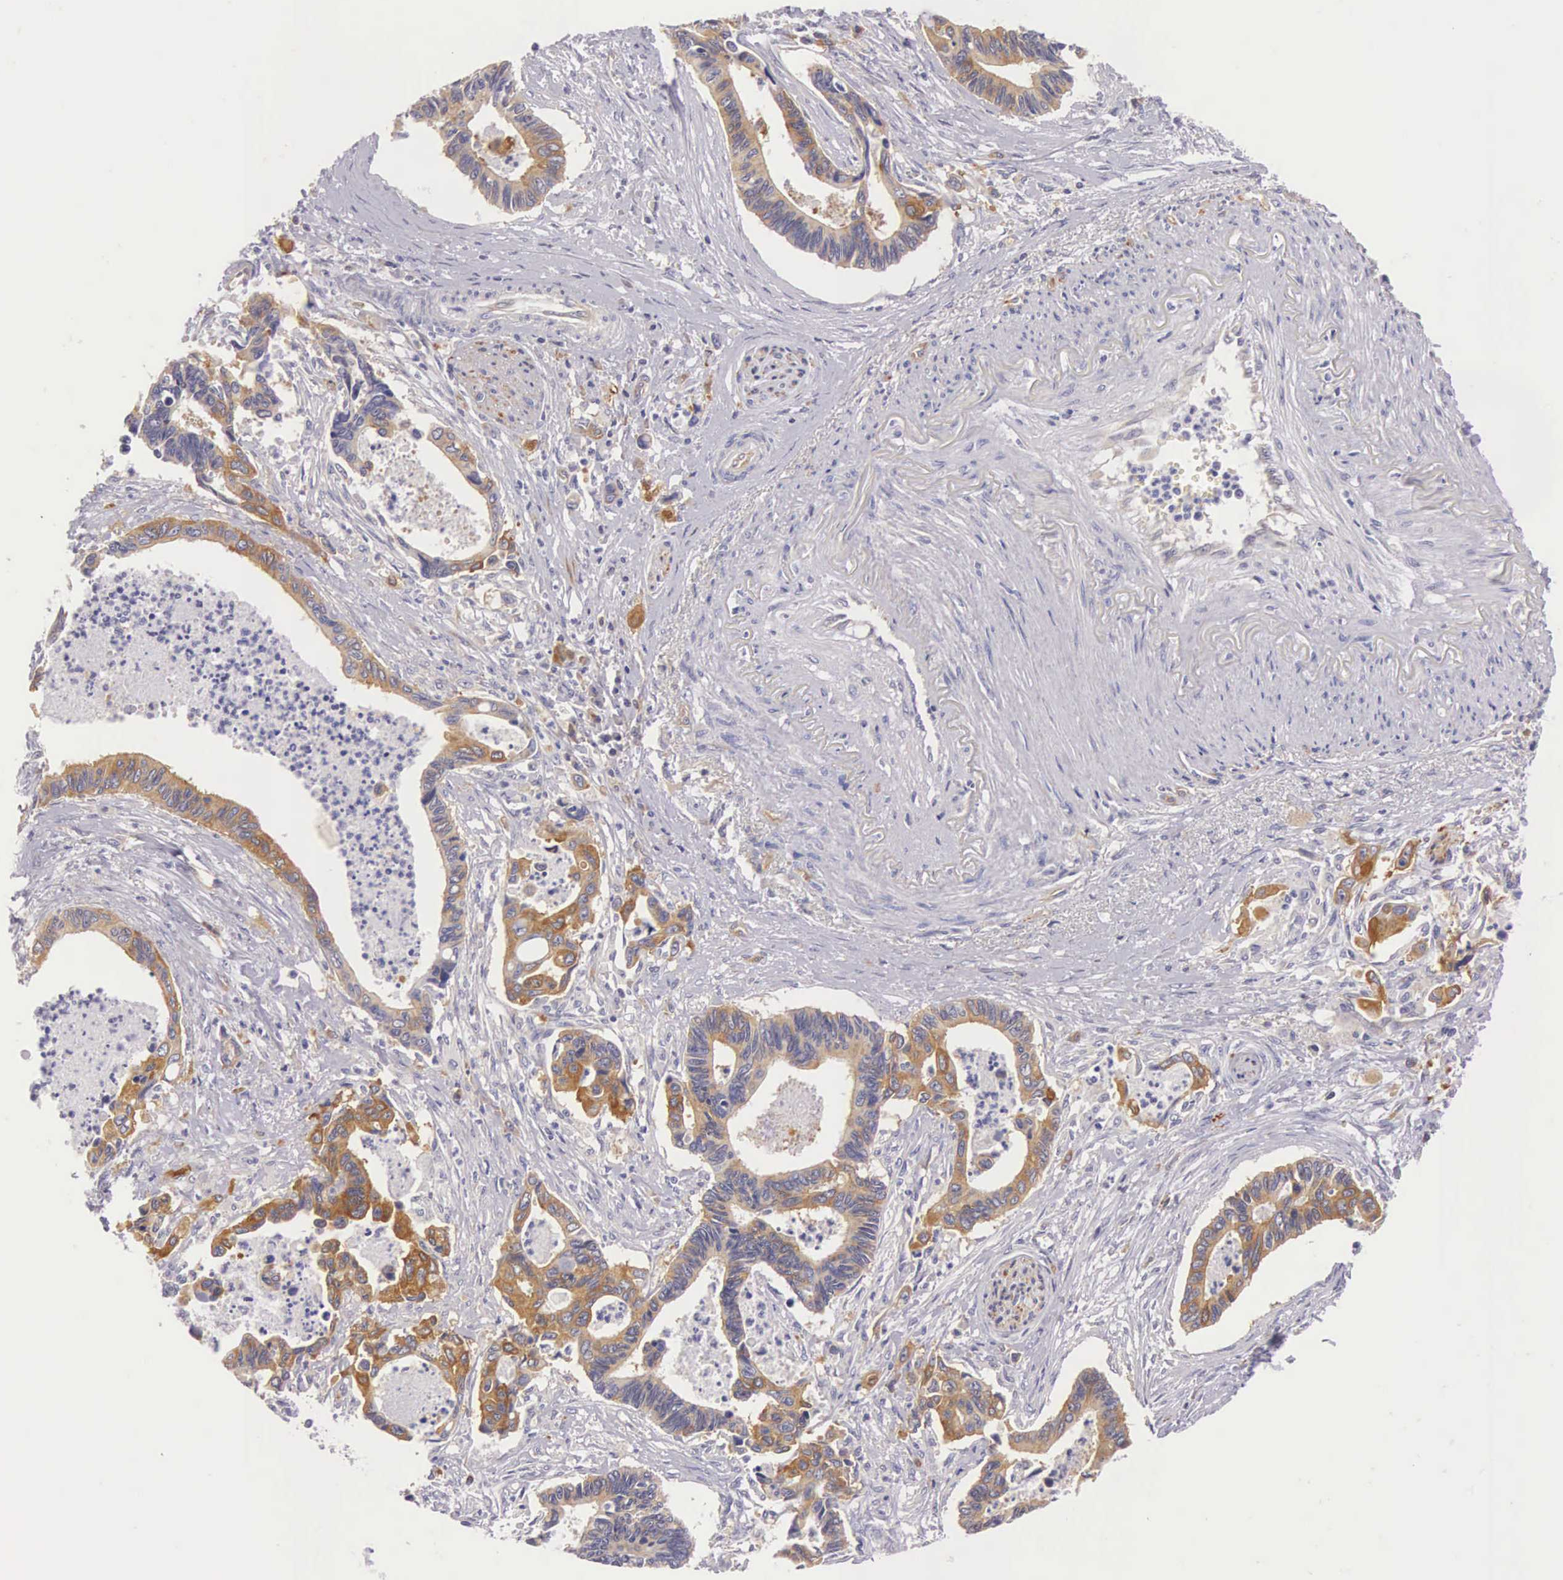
{"staining": {"intensity": "moderate", "quantity": ">75%", "location": "cytoplasmic/membranous"}, "tissue": "pancreatic cancer", "cell_type": "Tumor cells", "image_type": "cancer", "snomed": [{"axis": "morphology", "description": "Adenocarcinoma, NOS"}, {"axis": "topography", "description": "Pancreas"}], "caption": "A high-resolution micrograph shows immunohistochemistry staining of adenocarcinoma (pancreatic), which demonstrates moderate cytoplasmic/membranous staining in approximately >75% of tumor cells.", "gene": "OSBPL3", "patient": {"sex": "female", "age": 70}}